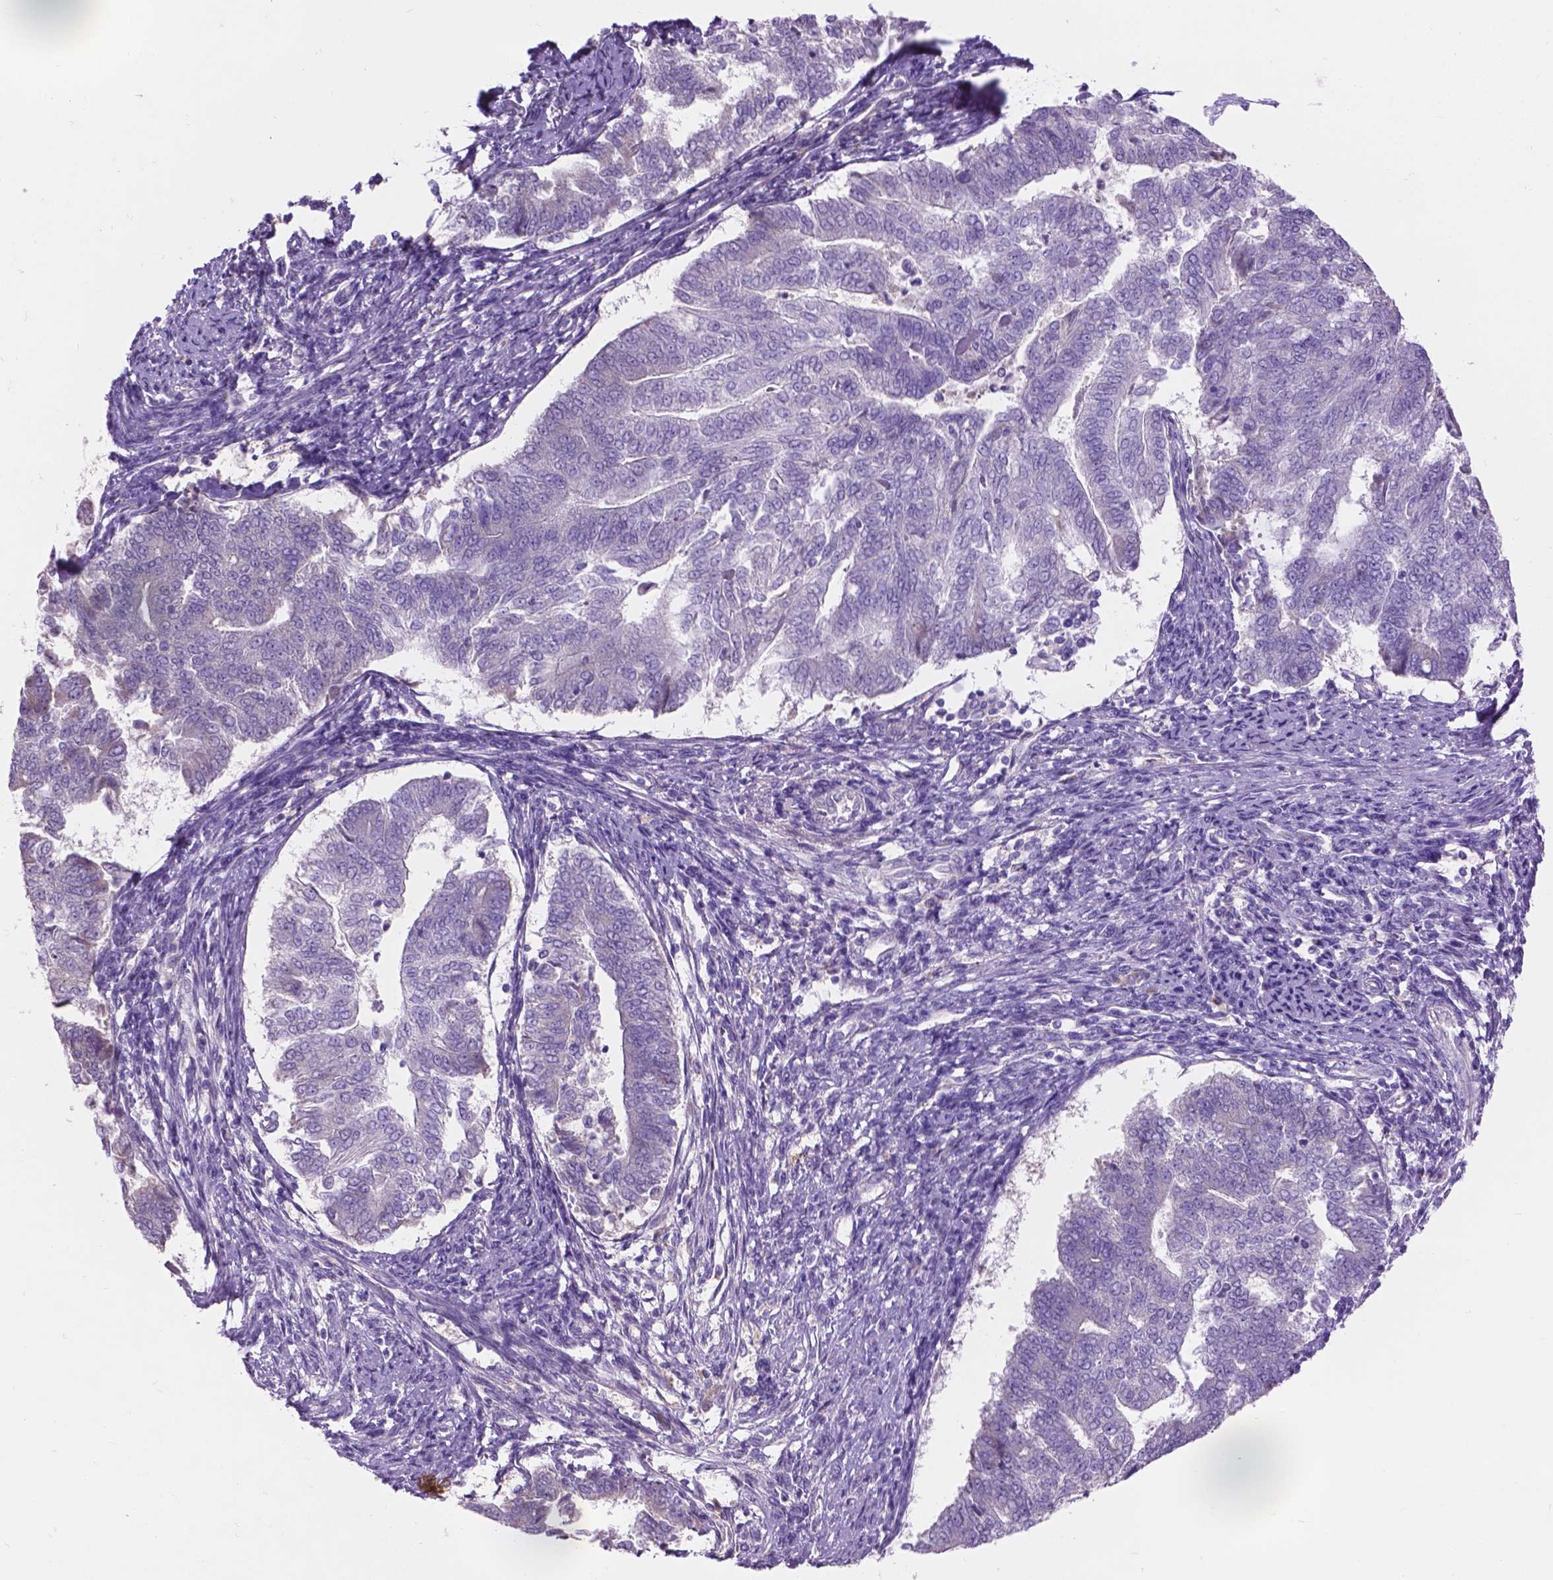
{"staining": {"intensity": "negative", "quantity": "none", "location": "none"}, "tissue": "endometrial cancer", "cell_type": "Tumor cells", "image_type": "cancer", "snomed": [{"axis": "morphology", "description": "Adenocarcinoma, NOS"}, {"axis": "topography", "description": "Endometrium"}], "caption": "Human endometrial adenocarcinoma stained for a protein using IHC demonstrates no staining in tumor cells.", "gene": "NOXO1", "patient": {"sex": "female", "age": 65}}